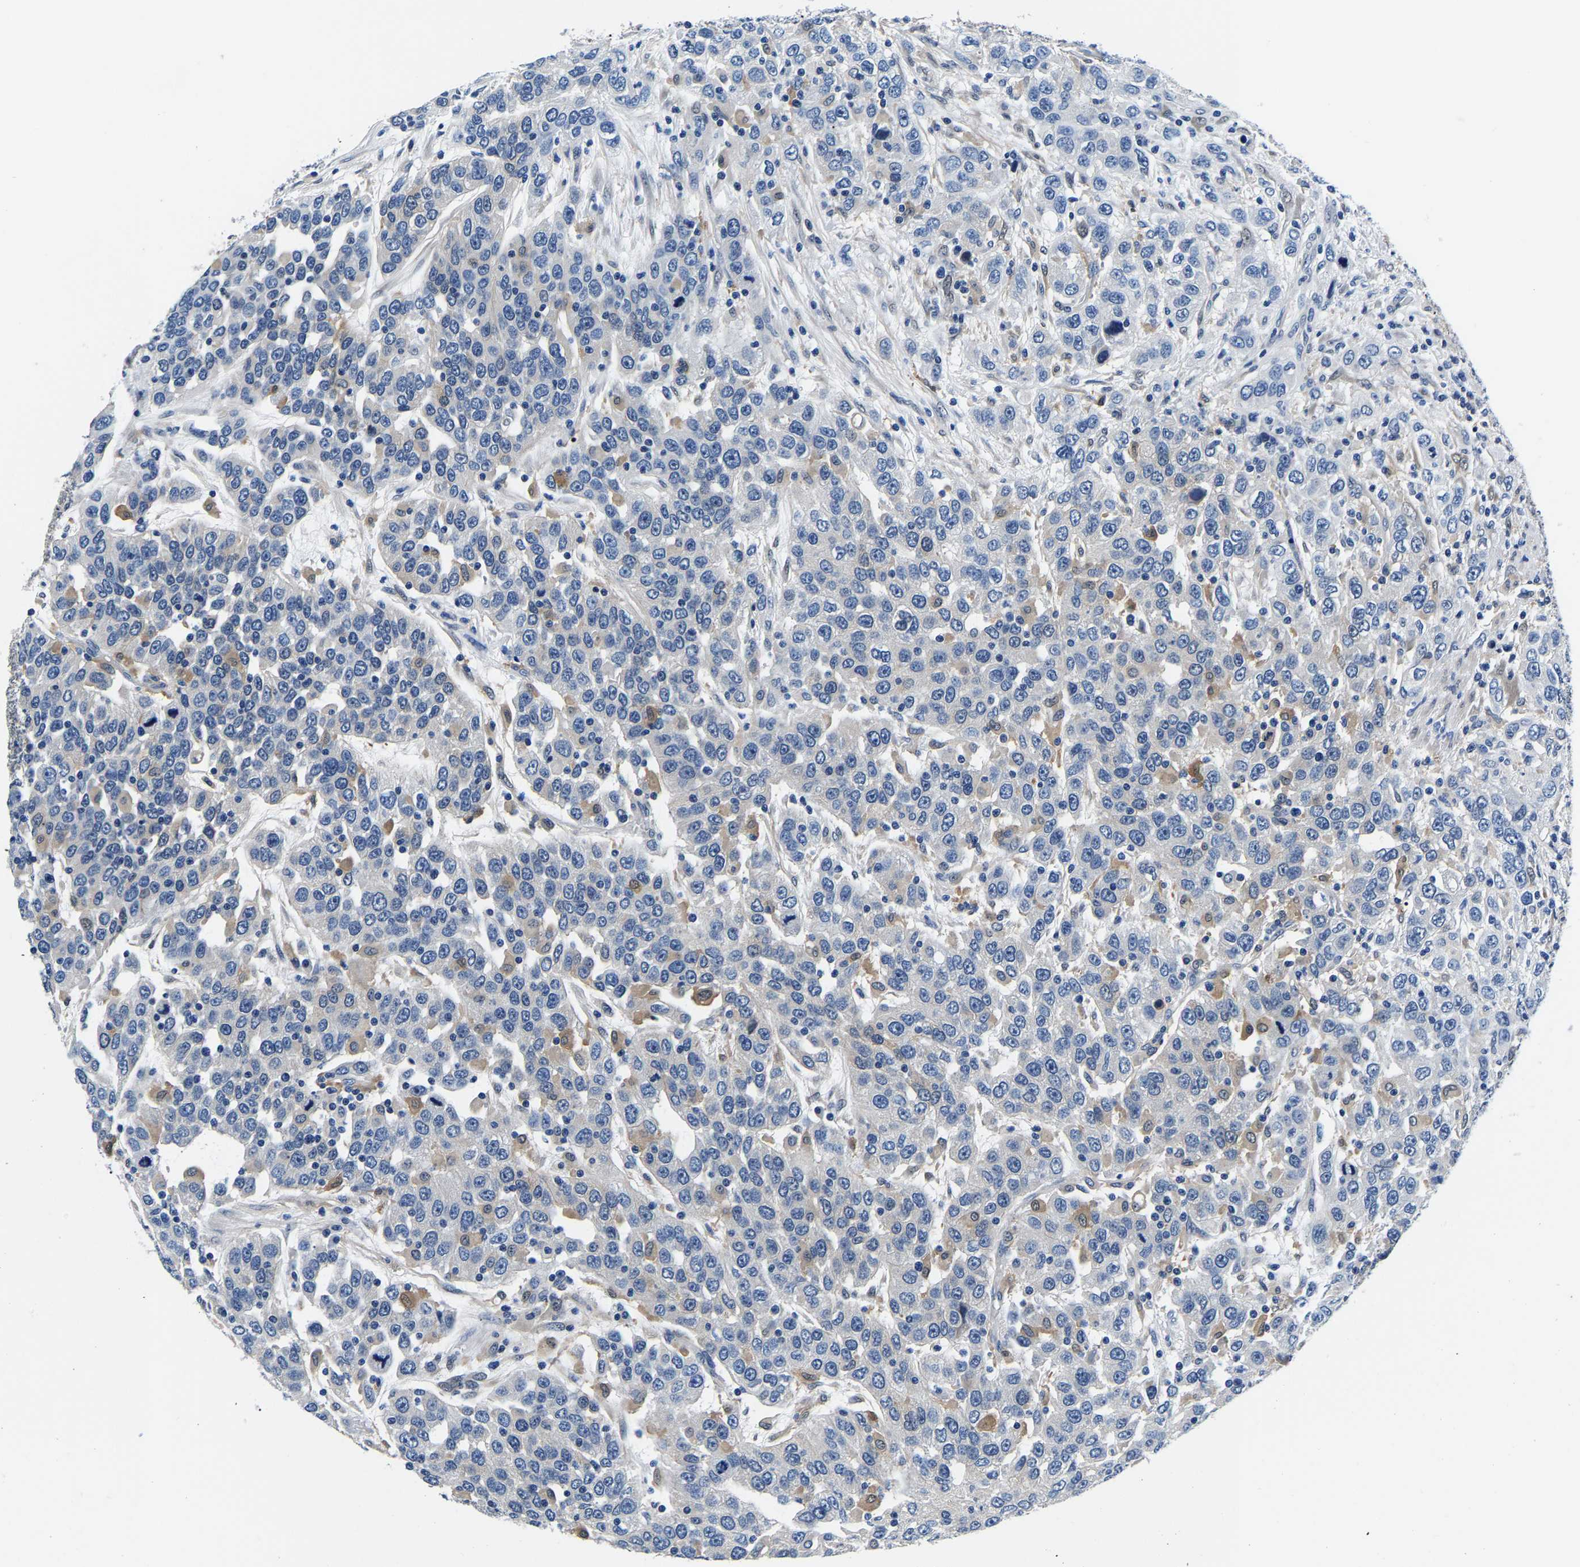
{"staining": {"intensity": "negative", "quantity": "none", "location": "none"}, "tissue": "urothelial cancer", "cell_type": "Tumor cells", "image_type": "cancer", "snomed": [{"axis": "morphology", "description": "Urothelial carcinoma, High grade"}, {"axis": "topography", "description": "Urinary bladder"}], "caption": "The histopathology image reveals no significant expression in tumor cells of urothelial carcinoma (high-grade).", "gene": "ACO1", "patient": {"sex": "female", "age": 80}}